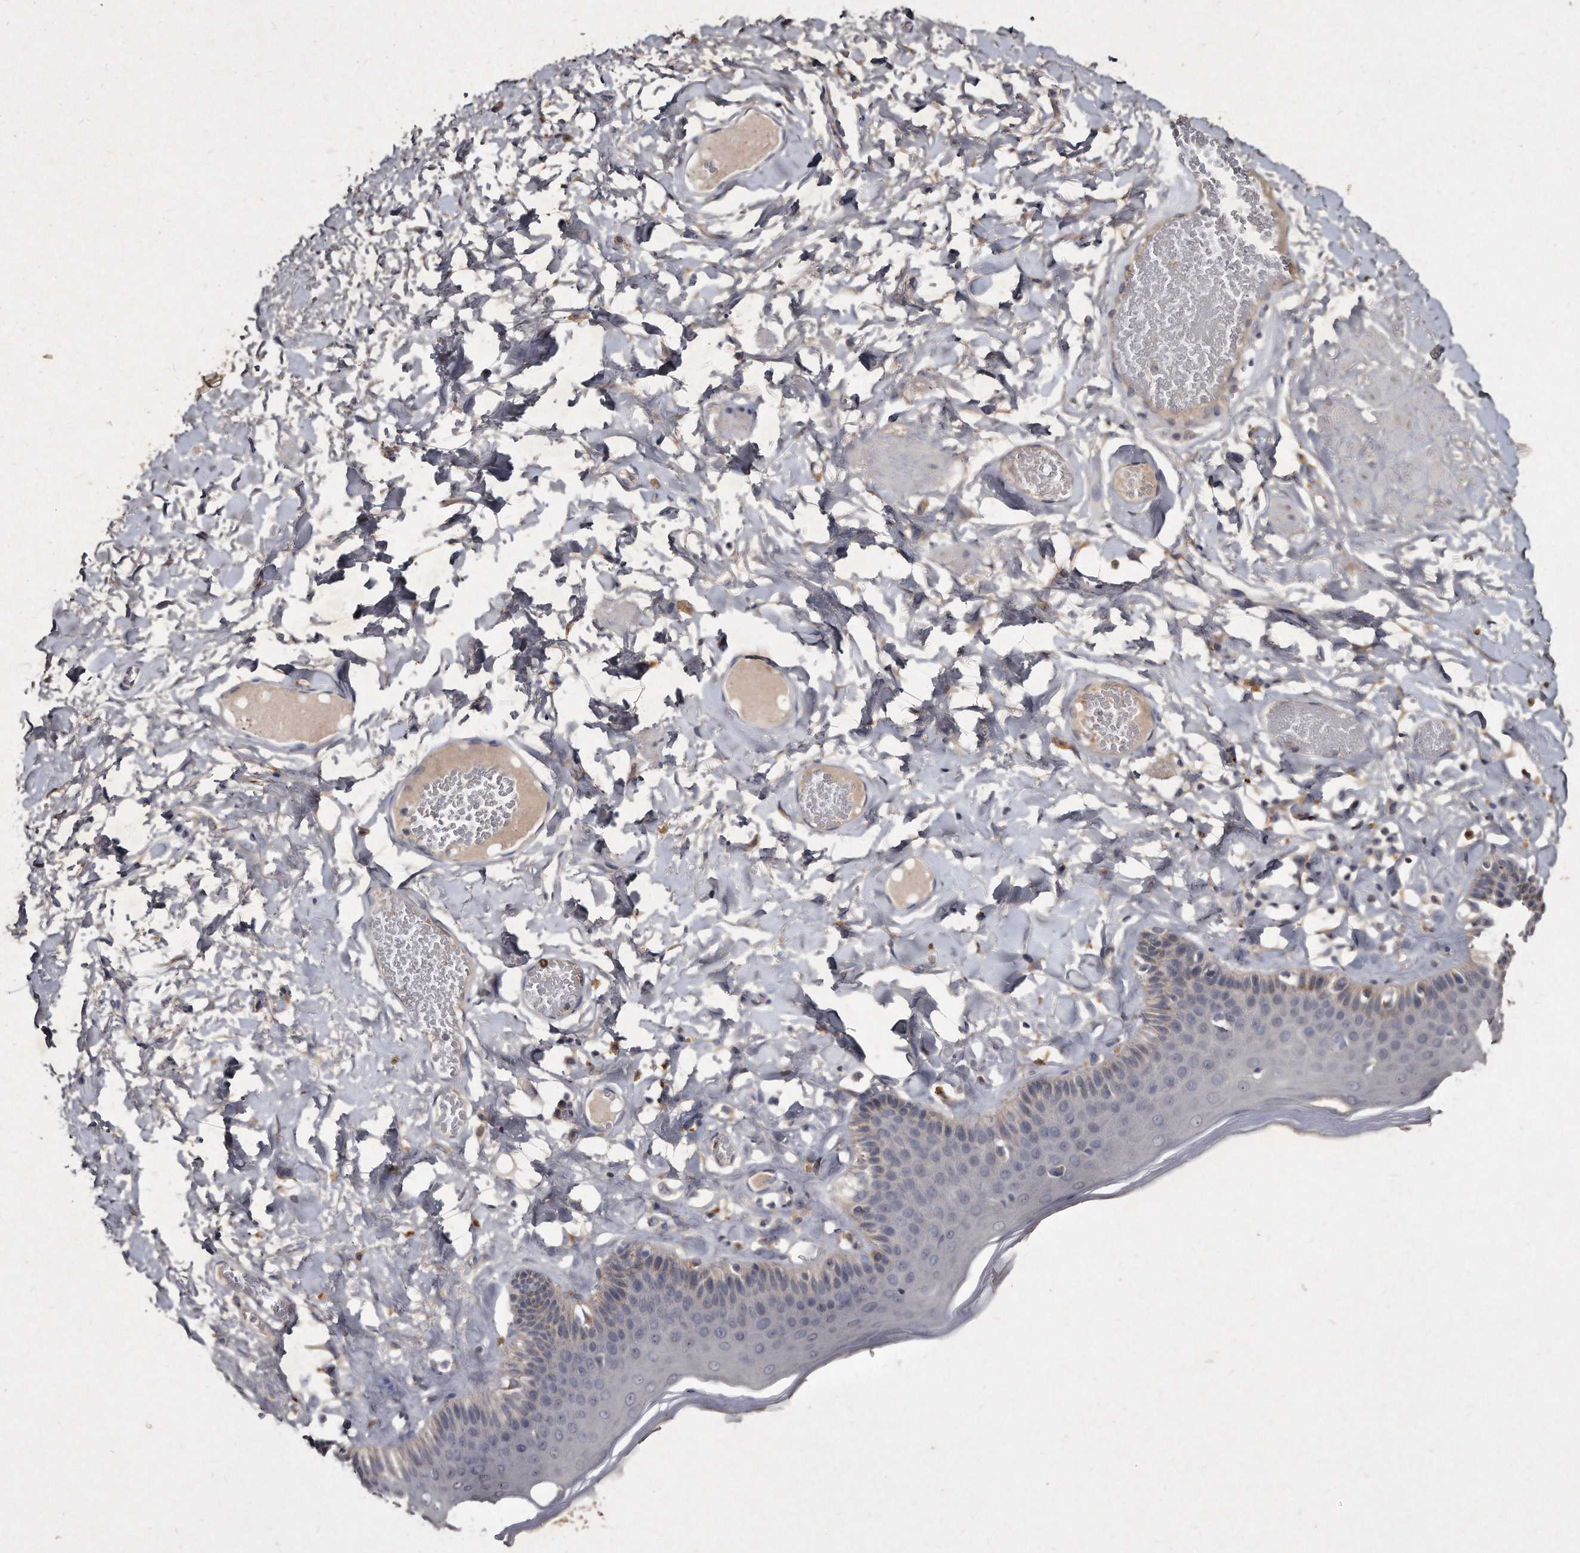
{"staining": {"intensity": "moderate", "quantity": "<25%", "location": "cytoplasmic/membranous"}, "tissue": "skin", "cell_type": "Epidermal cells", "image_type": "normal", "snomed": [{"axis": "morphology", "description": "Normal tissue, NOS"}, {"axis": "topography", "description": "Anal"}], "caption": "Epidermal cells display moderate cytoplasmic/membranous expression in approximately <25% of cells in benign skin.", "gene": "KLHDC3", "patient": {"sex": "male", "age": 69}}